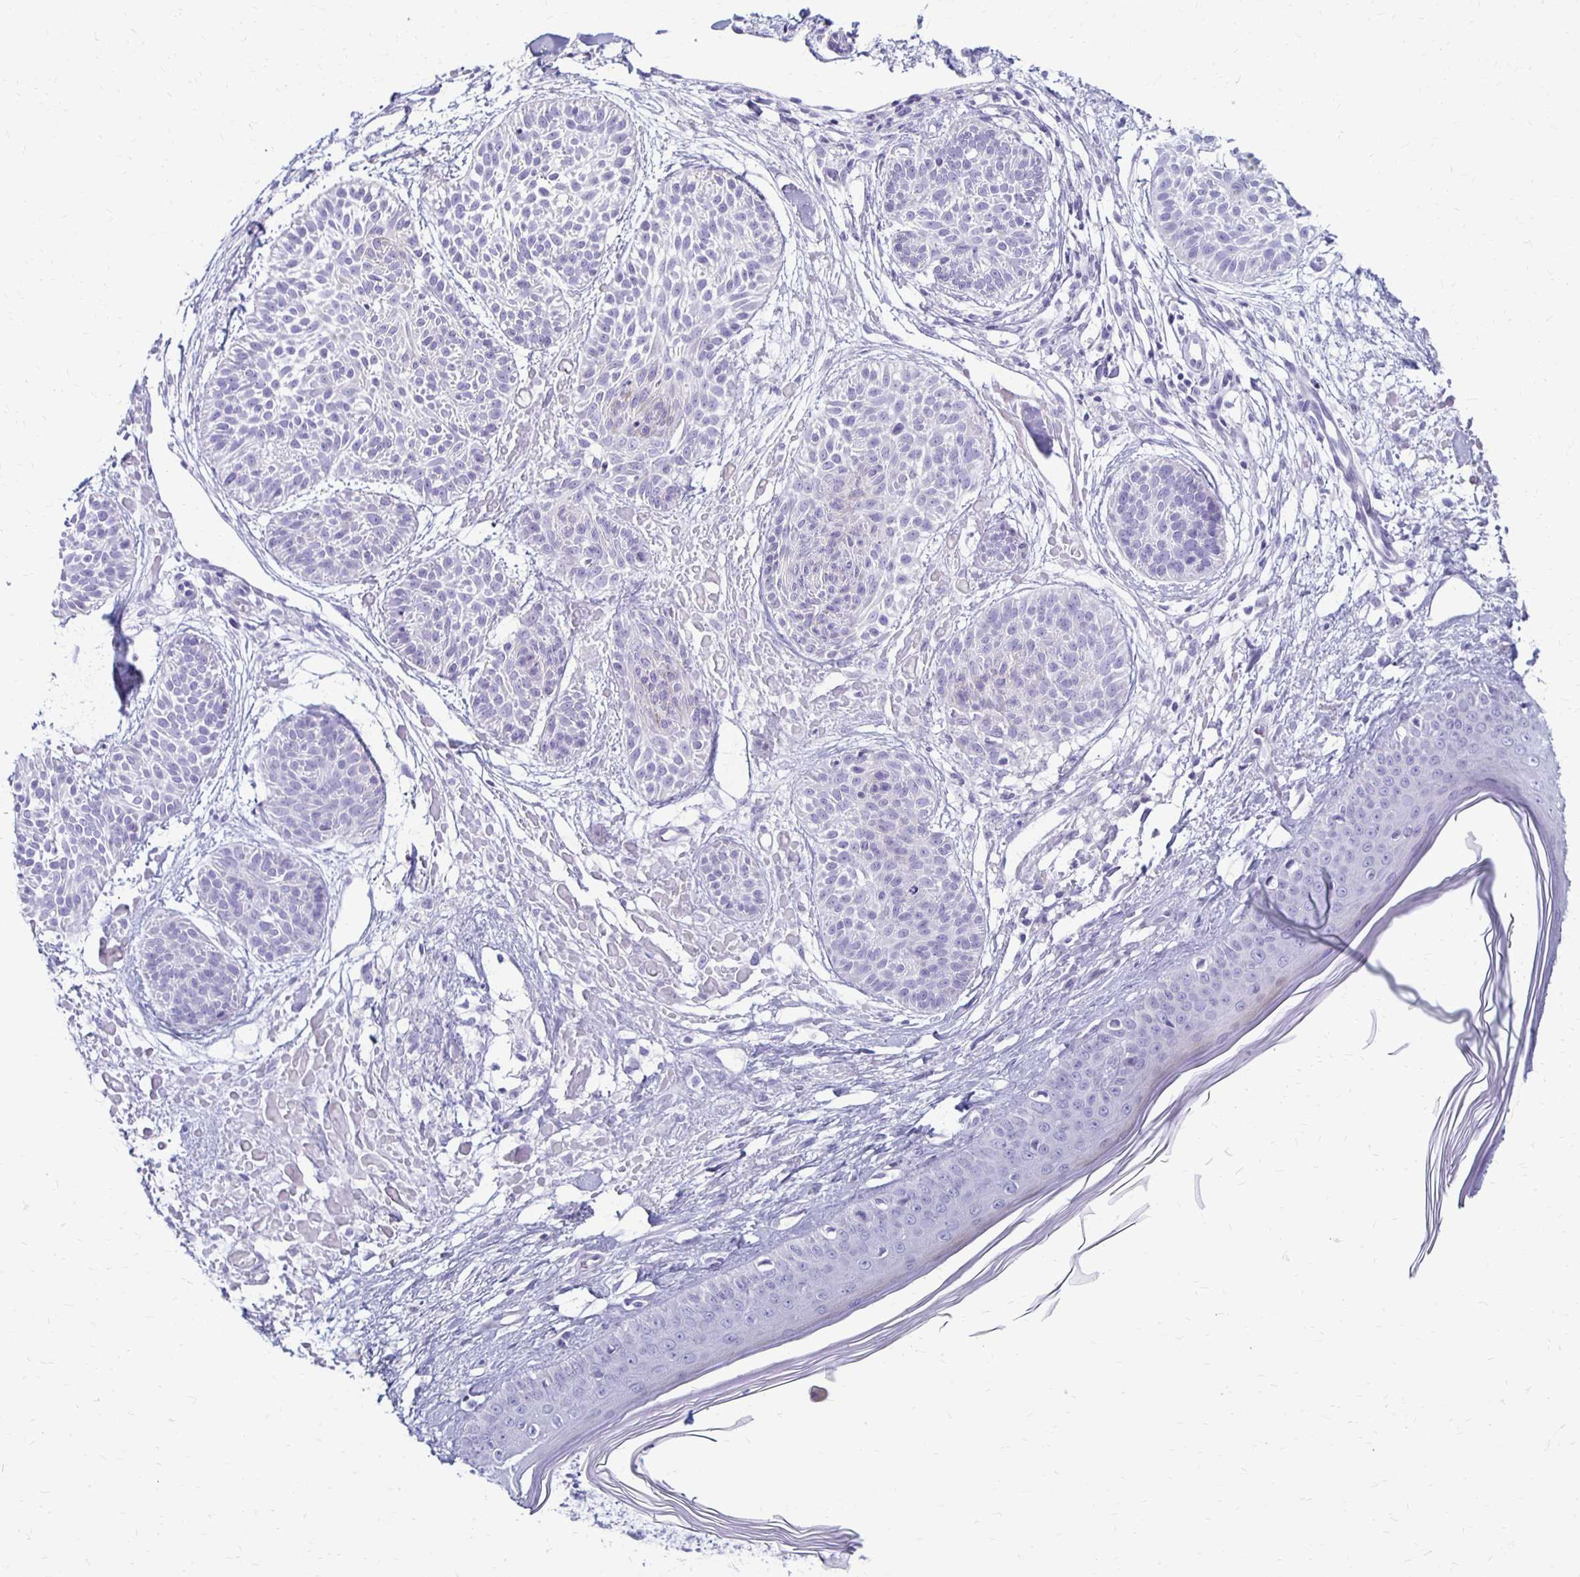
{"staining": {"intensity": "negative", "quantity": "none", "location": "none"}, "tissue": "skin cancer", "cell_type": "Tumor cells", "image_type": "cancer", "snomed": [{"axis": "morphology", "description": "Basal cell carcinoma"}, {"axis": "topography", "description": "Skin"}], "caption": "This is a image of immunohistochemistry (IHC) staining of basal cell carcinoma (skin), which shows no positivity in tumor cells.", "gene": "RYR1", "patient": {"sex": "female", "age": 78}}